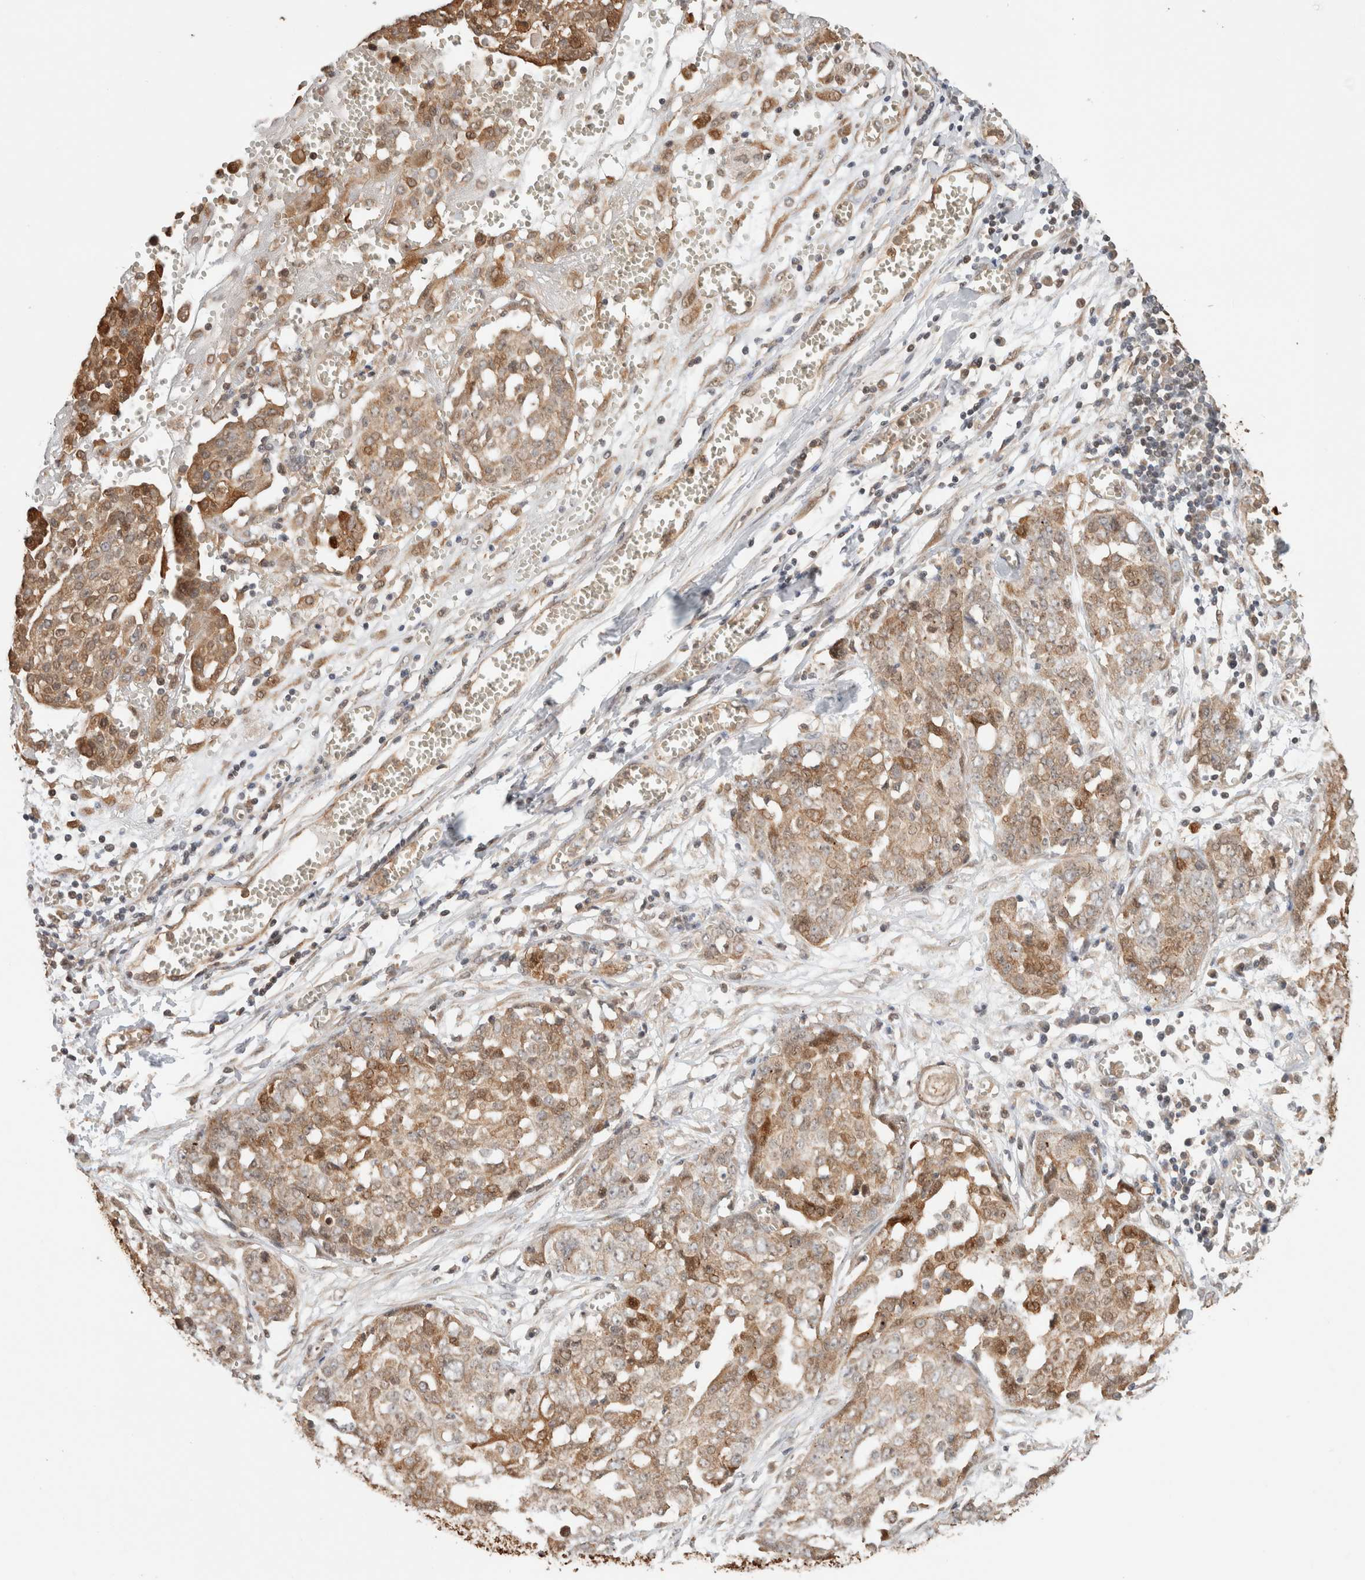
{"staining": {"intensity": "moderate", "quantity": "25%-75%", "location": "cytoplasmic/membranous,nuclear"}, "tissue": "ovarian cancer", "cell_type": "Tumor cells", "image_type": "cancer", "snomed": [{"axis": "morphology", "description": "Cystadenocarcinoma, serous, NOS"}, {"axis": "topography", "description": "Soft tissue"}, {"axis": "topography", "description": "Ovary"}], "caption": "IHC (DAB) staining of ovarian cancer (serous cystadenocarcinoma) shows moderate cytoplasmic/membranous and nuclear protein positivity in about 25%-75% of tumor cells. Using DAB (brown) and hematoxylin (blue) stains, captured at high magnification using brightfield microscopy.", "gene": "OTUD6B", "patient": {"sex": "female", "age": 57}}